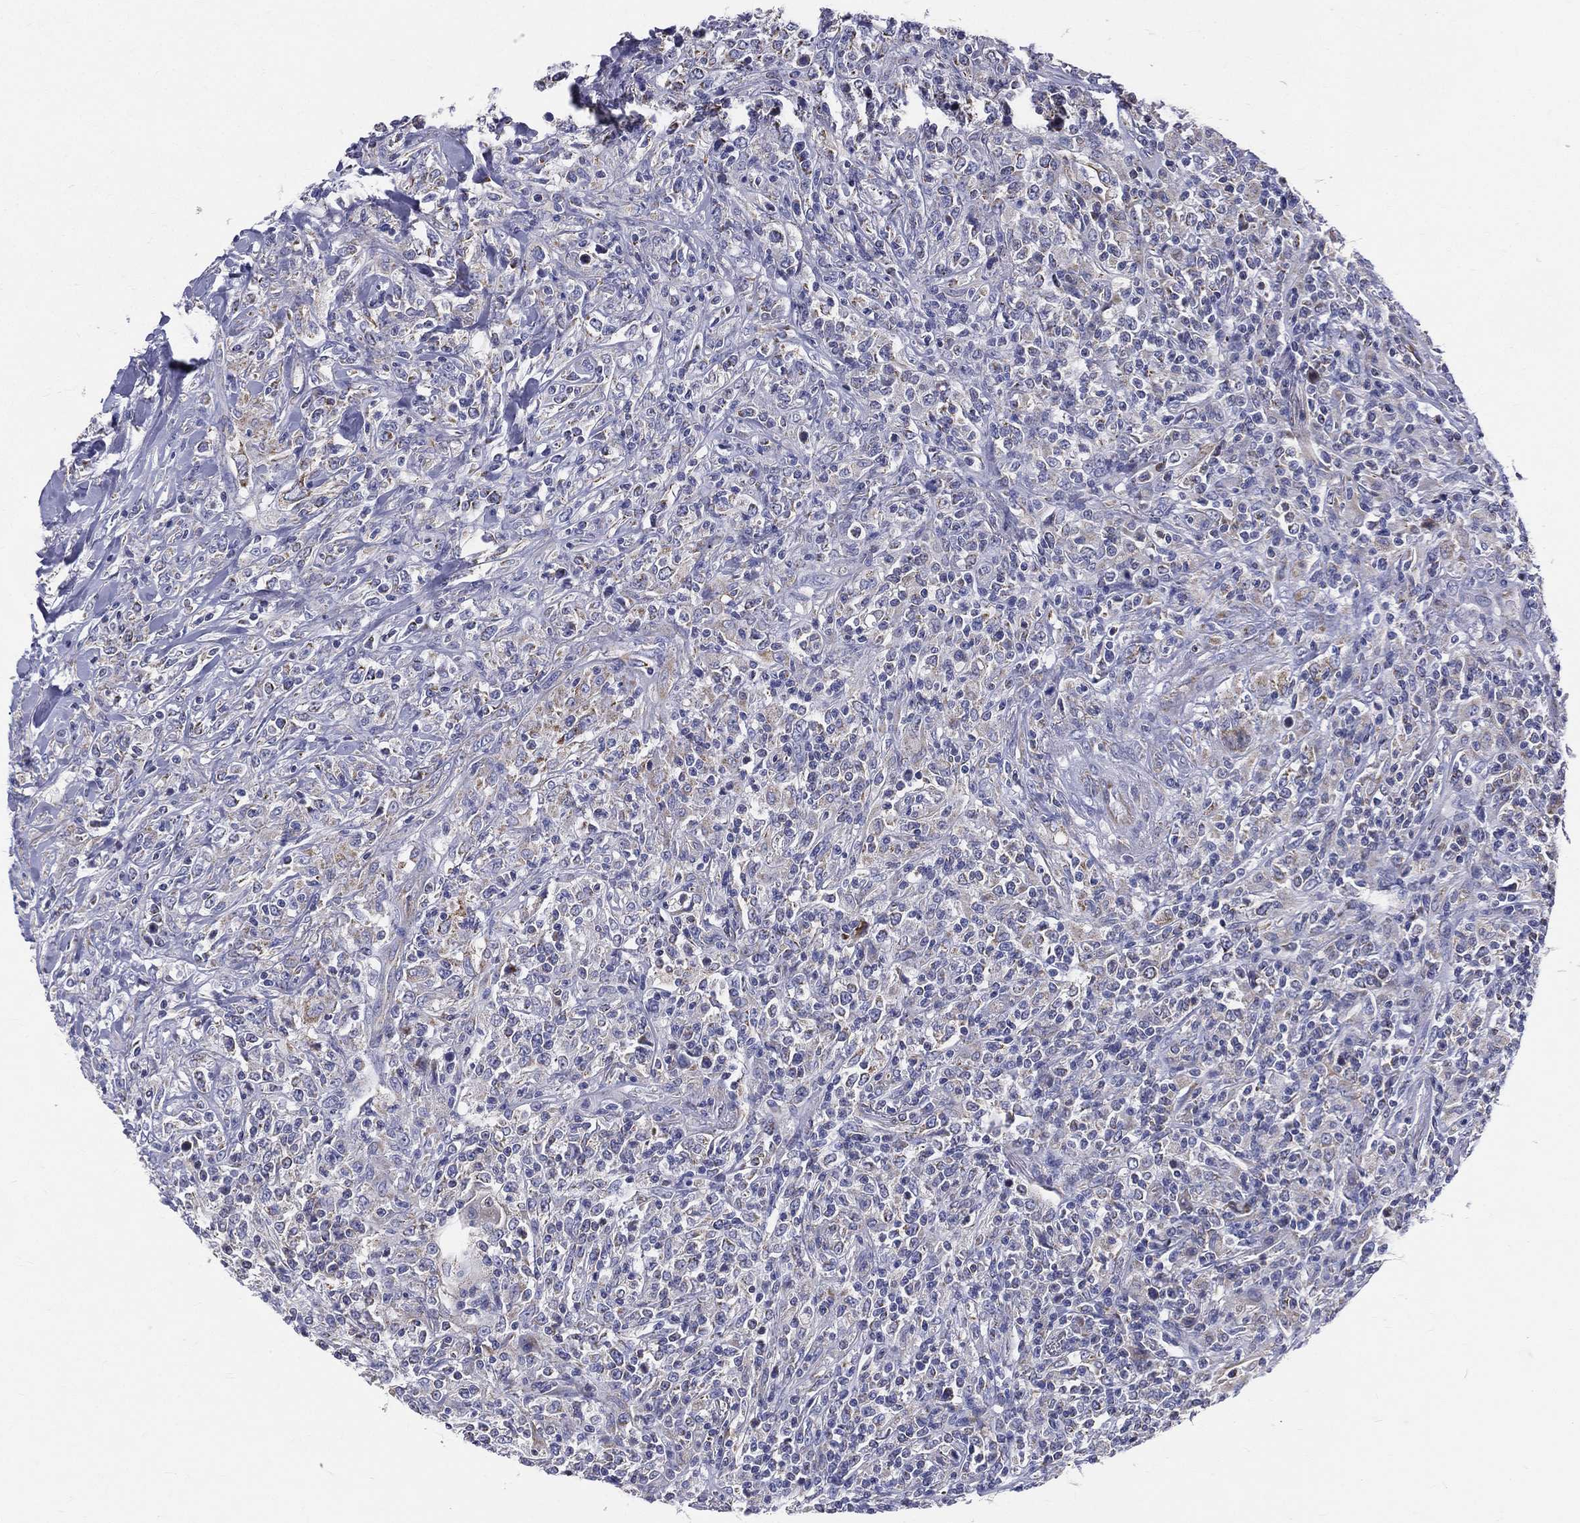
{"staining": {"intensity": "negative", "quantity": "none", "location": "none"}, "tissue": "lymphoma", "cell_type": "Tumor cells", "image_type": "cancer", "snomed": [{"axis": "morphology", "description": "Malignant lymphoma, non-Hodgkin's type, High grade"}, {"axis": "topography", "description": "Lung"}], "caption": "Immunohistochemistry (IHC) of lymphoma demonstrates no expression in tumor cells.", "gene": "PWWP3A", "patient": {"sex": "male", "age": 79}}